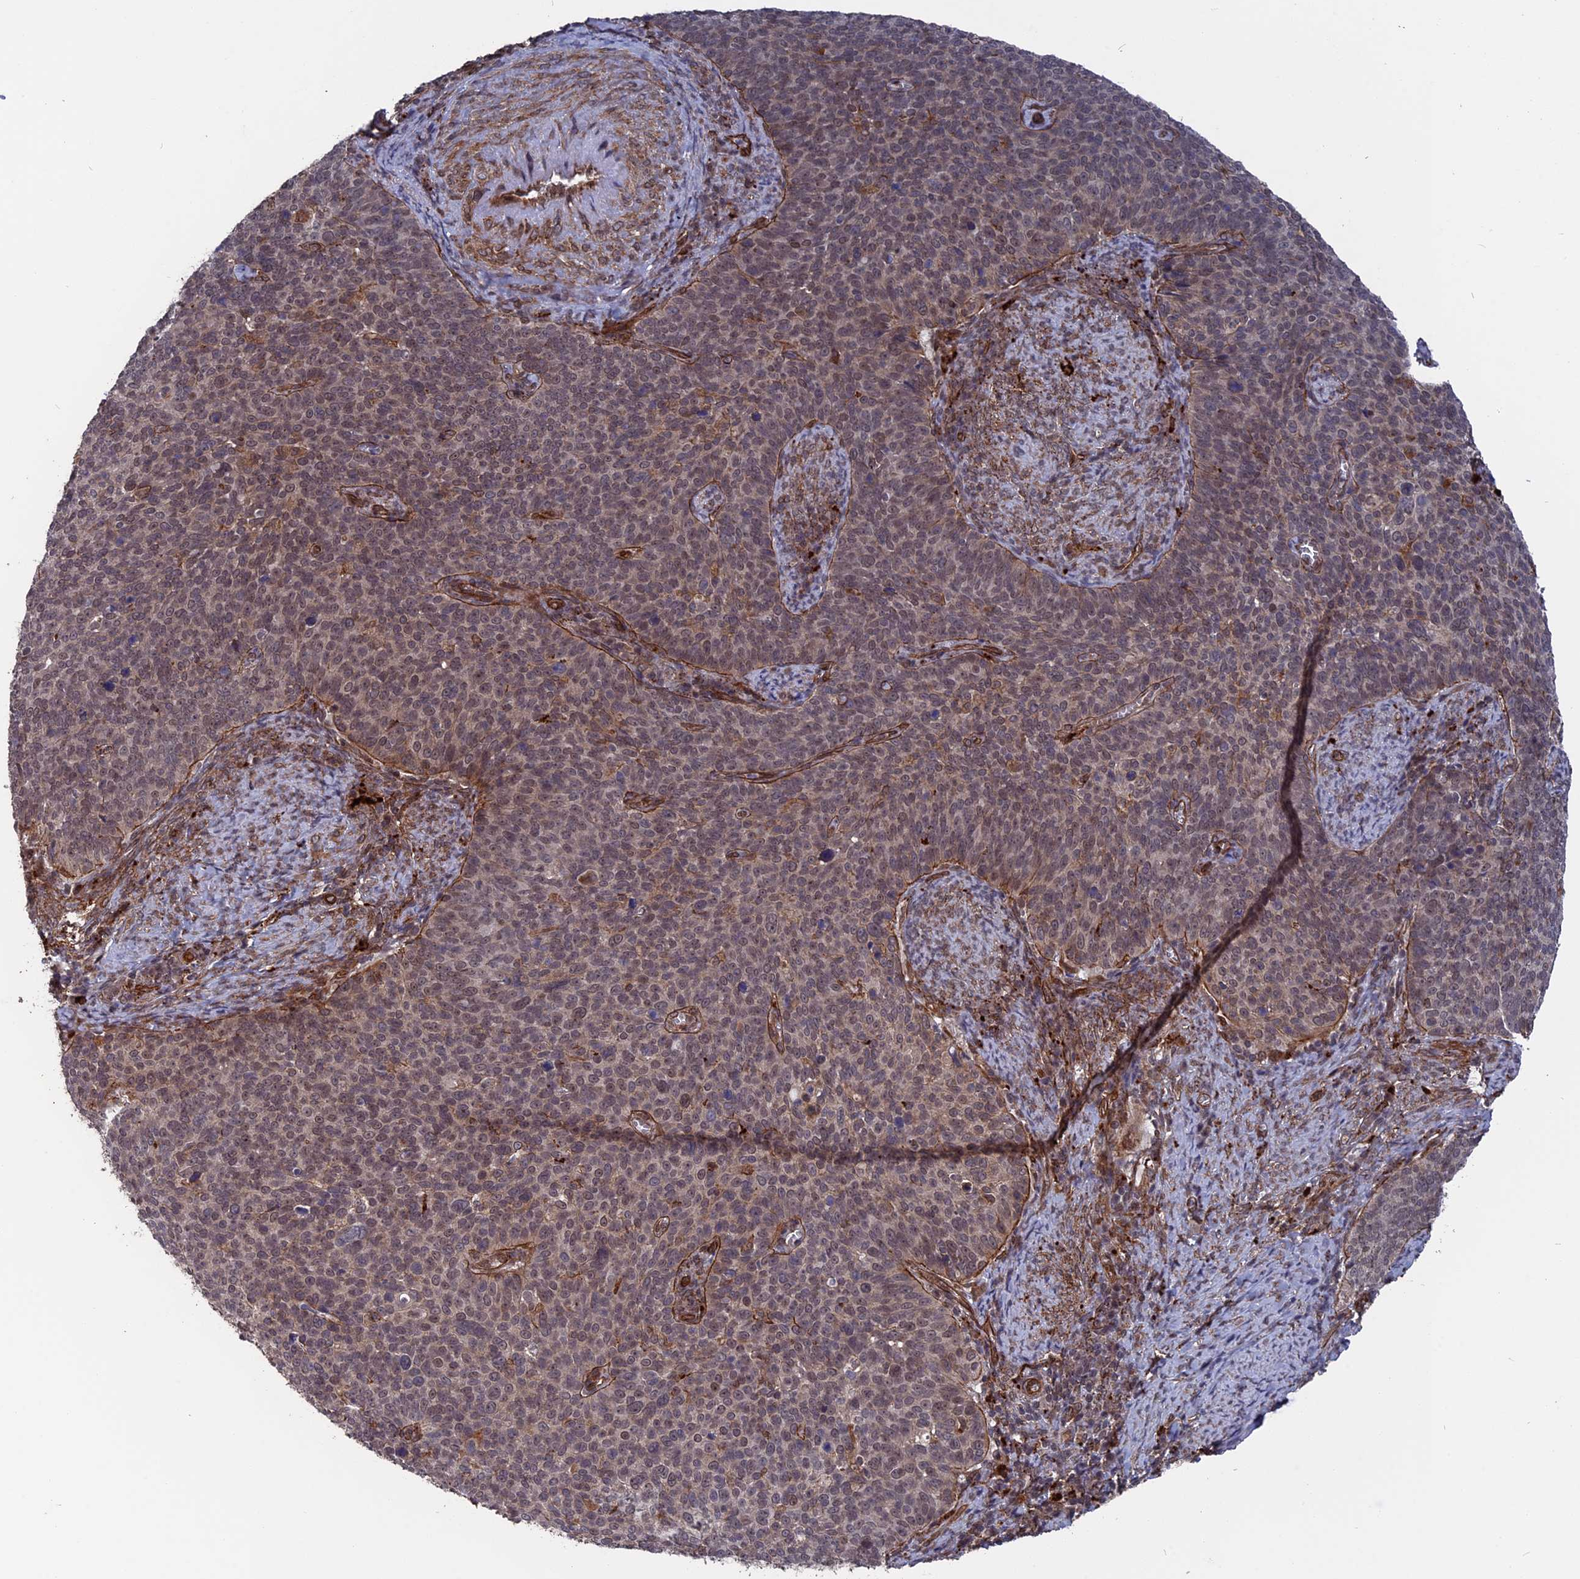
{"staining": {"intensity": "moderate", "quantity": "25%-75%", "location": "cytoplasmic/membranous,nuclear"}, "tissue": "cervical cancer", "cell_type": "Tumor cells", "image_type": "cancer", "snomed": [{"axis": "morphology", "description": "Normal tissue, NOS"}, {"axis": "morphology", "description": "Squamous cell carcinoma, NOS"}, {"axis": "topography", "description": "Cervix"}], "caption": "Human cervical cancer (squamous cell carcinoma) stained with a brown dye demonstrates moderate cytoplasmic/membranous and nuclear positive staining in approximately 25%-75% of tumor cells.", "gene": "NOSIP", "patient": {"sex": "female", "age": 39}}